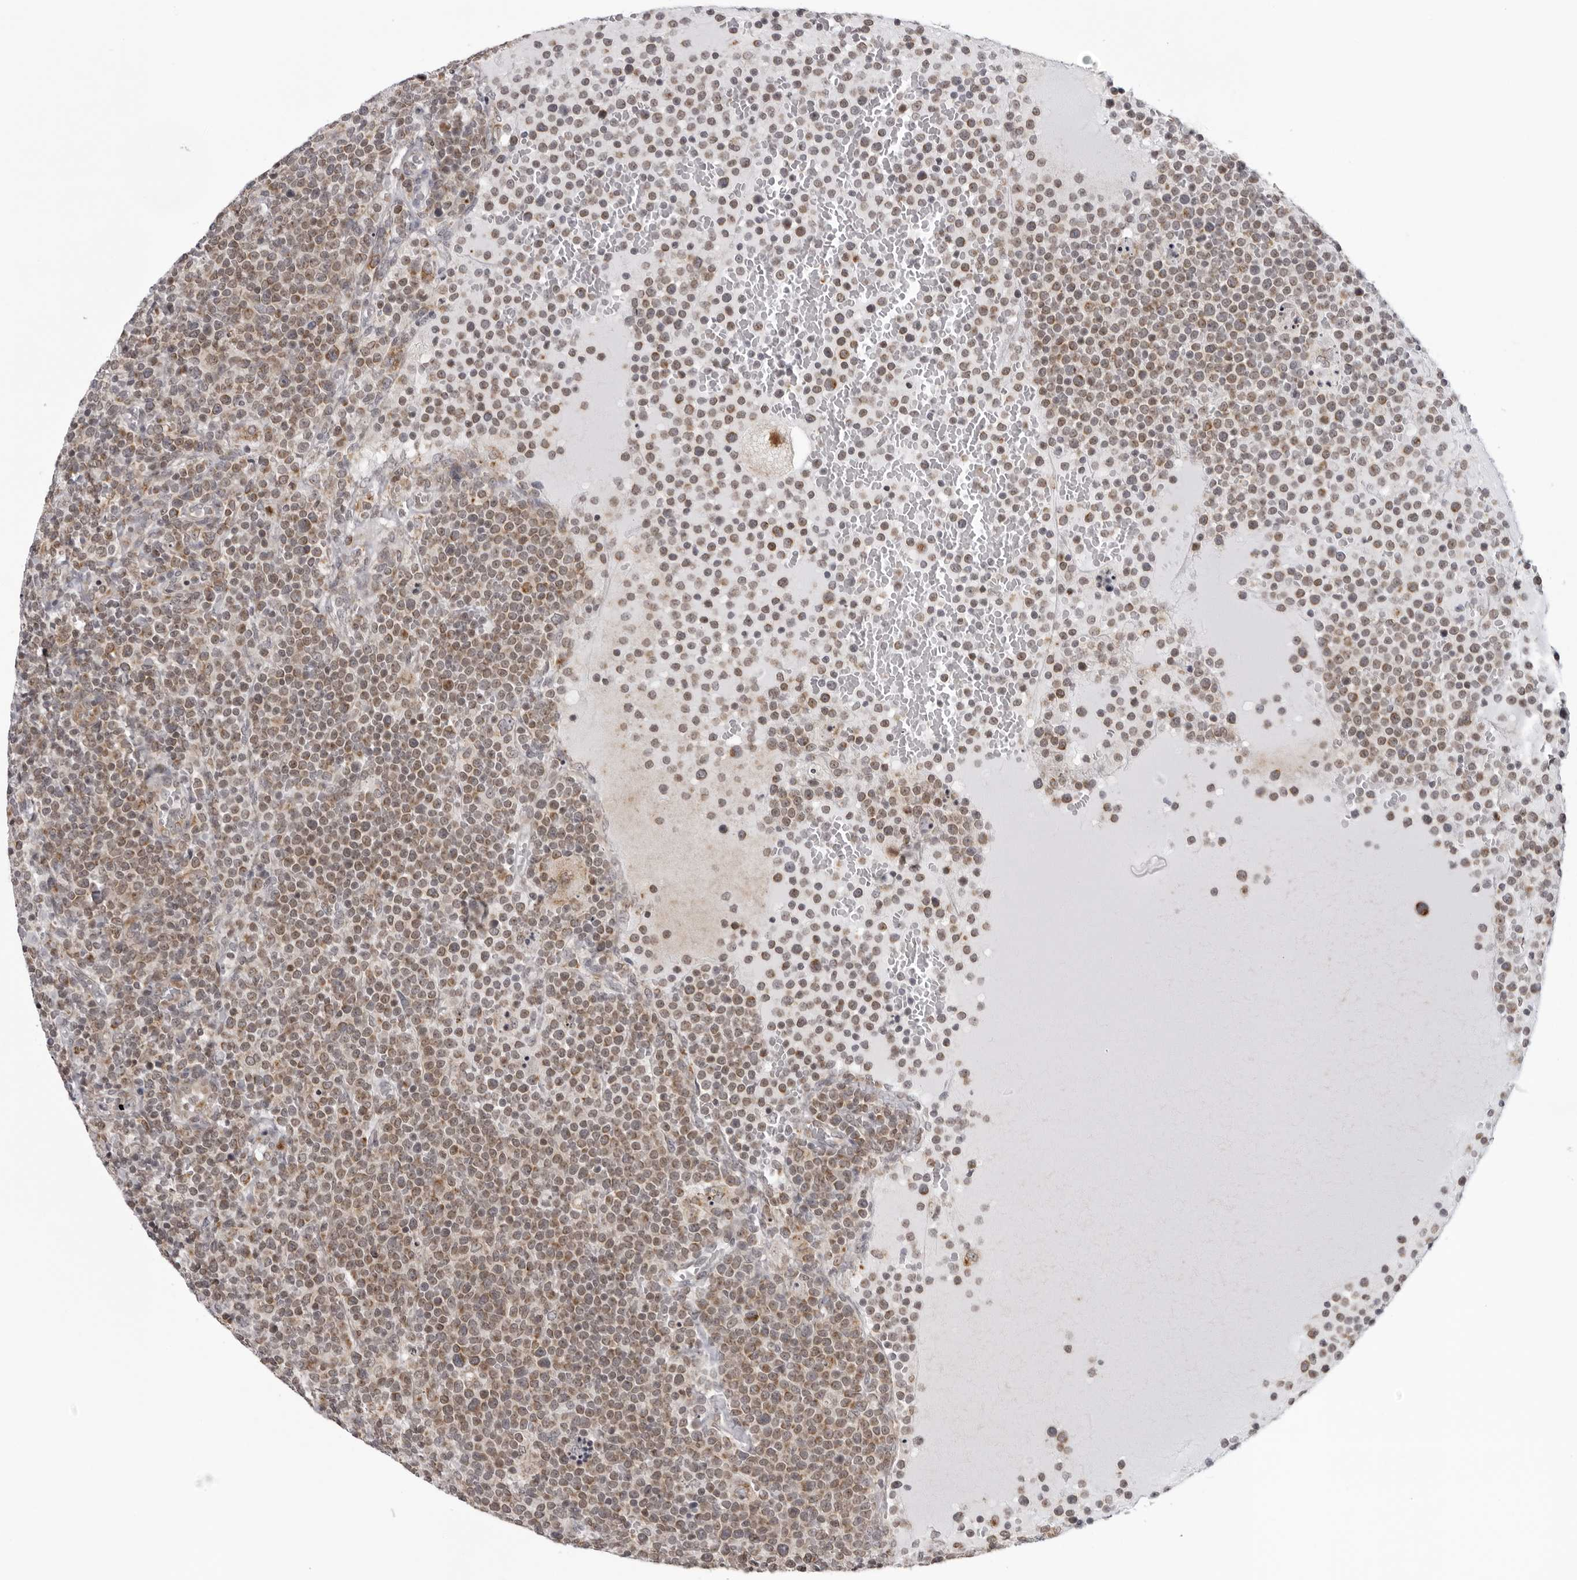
{"staining": {"intensity": "weak", "quantity": "25%-75%", "location": "cytoplasmic/membranous"}, "tissue": "lymphoma", "cell_type": "Tumor cells", "image_type": "cancer", "snomed": [{"axis": "morphology", "description": "Malignant lymphoma, non-Hodgkin's type, High grade"}, {"axis": "topography", "description": "Lymph node"}], "caption": "DAB (3,3'-diaminobenzidine) immunohistochemical staining of human malignant lymphoma, non-Hodgkin's type (high-grade) displays weak cytoplasmic/membranous protein positivity in approximately 25%-75% of tumor cells. The protein of interest is stained brown, and the nuclei are stained in blue (DAB (3,3'-diaminobenzidine) IHC with brightfield microscopy, high magnification).", "gene": "MRPS15", "patient": {"sex": "male", "age": 61}}